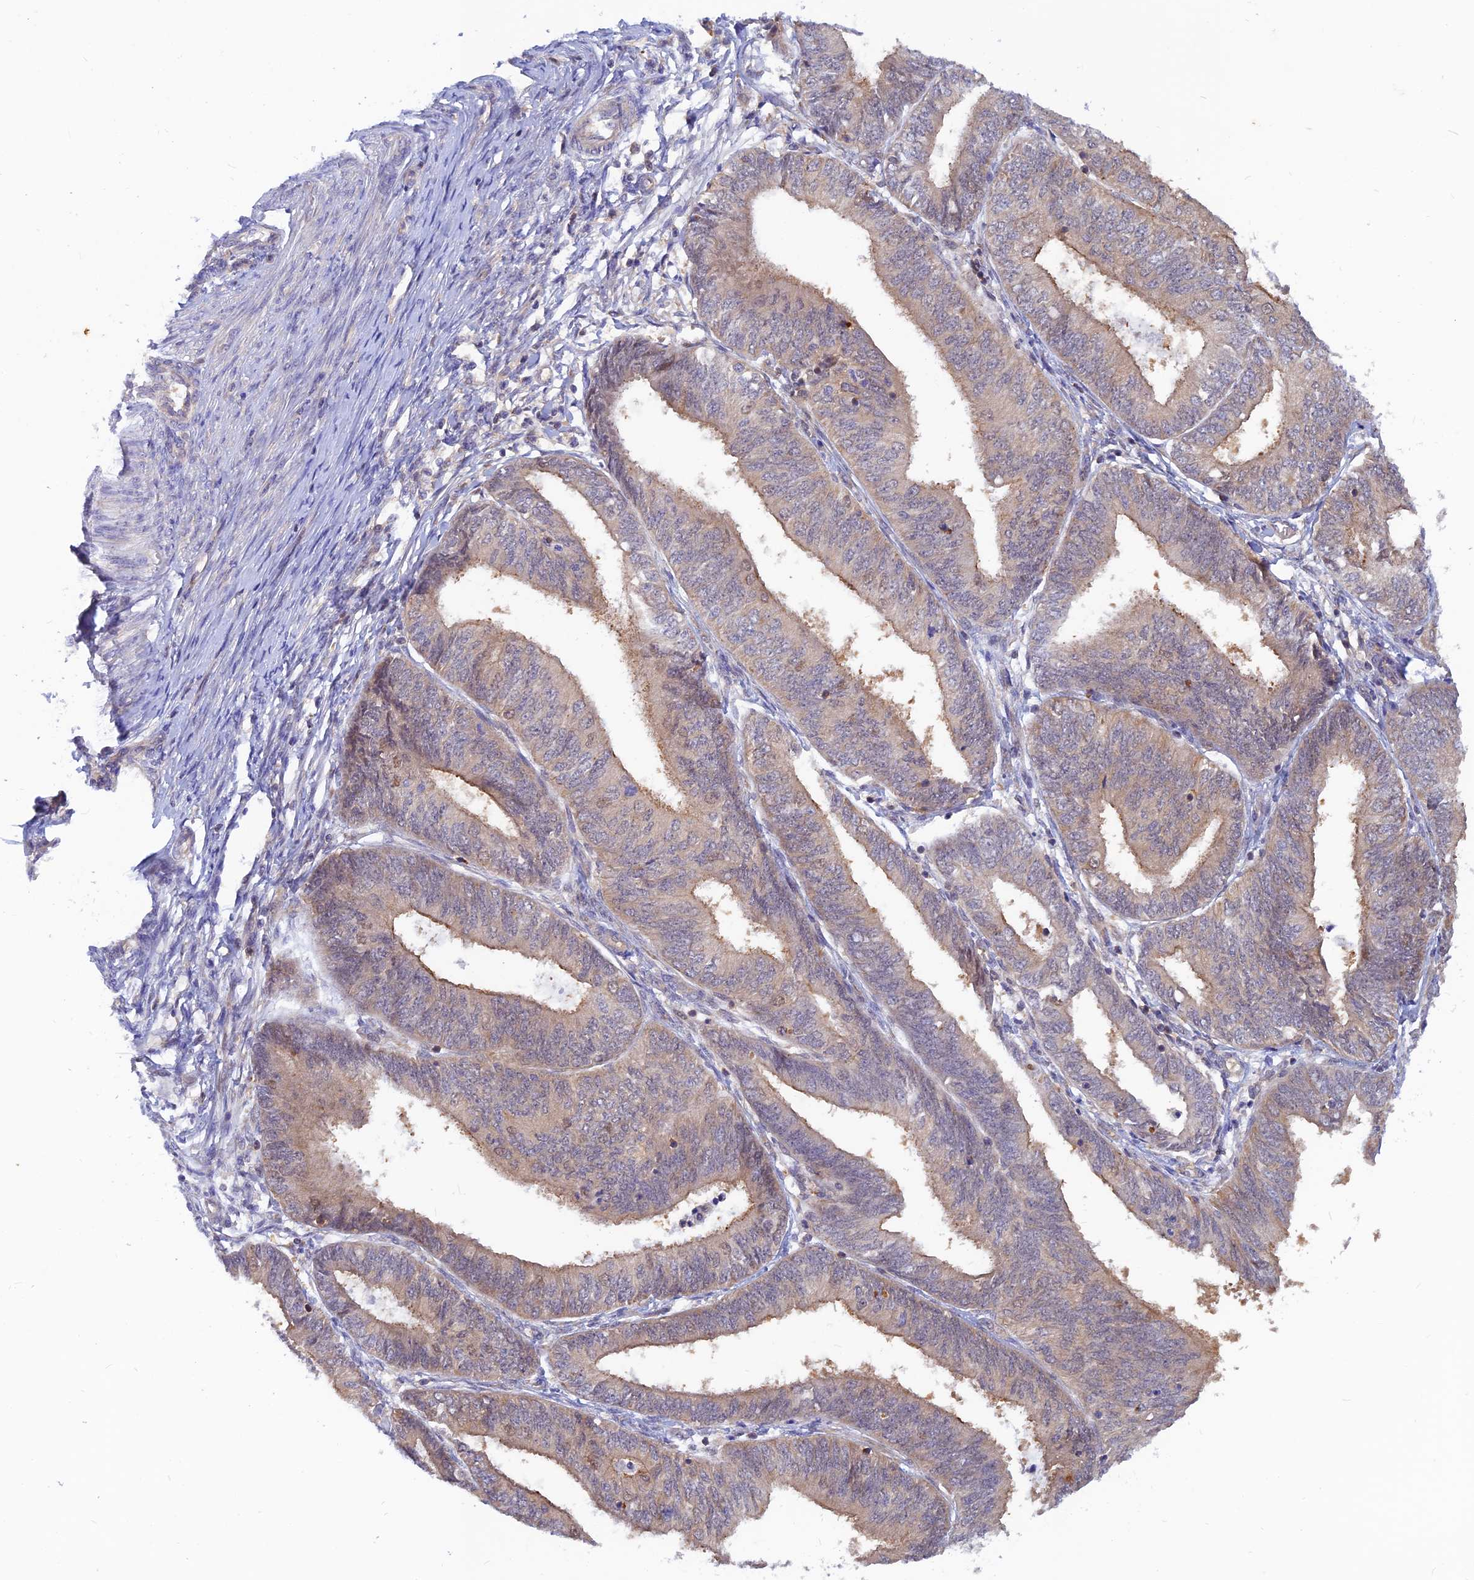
{"staining": {"intensity": "moderate", "quantity": "<25%", "location": "cytoplasmic/membranous,nuclear"}, "tissue": "endometrial cancer", "cell_type": "Tumor cells", "image_type": "cancer", "snomed": [{"axis": "morphology", "description": "Adenocarcinoma, NOS"}, {"axis": "topography", "description": "Endometrium"}], "caption": "A micrograph of human endometrial cancer (adenocarcinoma) stained for a protein demonstrates moderate cytoplasmic/membranous and nuclear brown staining in tumor cells.", "gene": "DNAJC16", "patient": {"sex": "female", "age": 58}}